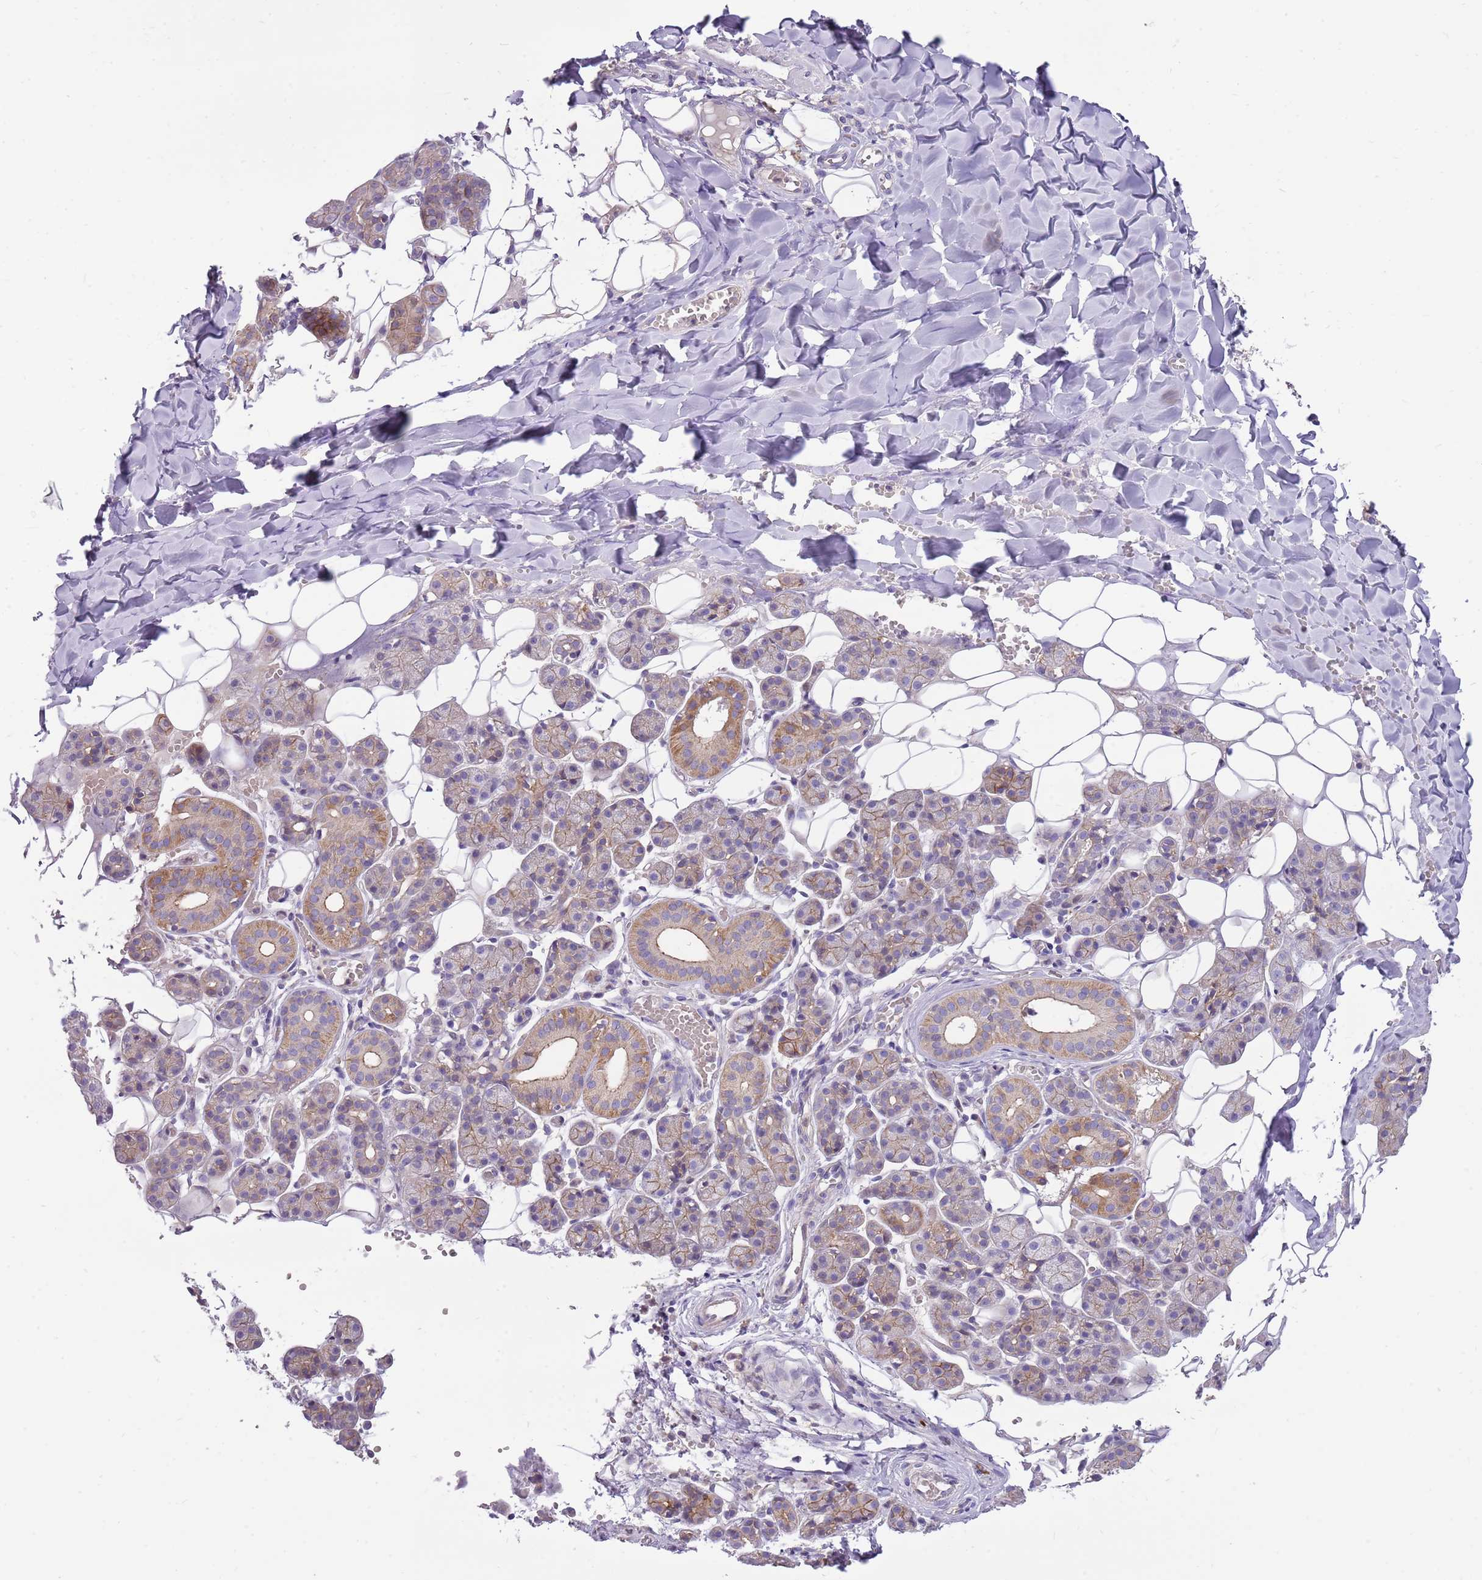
{"staining": {"intensity": "moderate", "quantity": "25%-75%", "location": "cytoplasmic/membranous"}, "tissue": "salivary gland", "cell_type": "Glandular cells", "image_type": "normal", "snomed": [{"axis": "morphology", "description": "Normal tissue, NOS"}, {"axis": "topography", "description": "Salivary gland"}], "caption": "This photomicrograph shows unremarkable salivary gland stained with IHC to label a protein in brown. The cytoplasmic/membranous of glandular cells show moderate positivity for the protein. Nuclei are counter-stained blue.", "gene": "WDR90", "patient": {"sex": "female", "age": 33}}